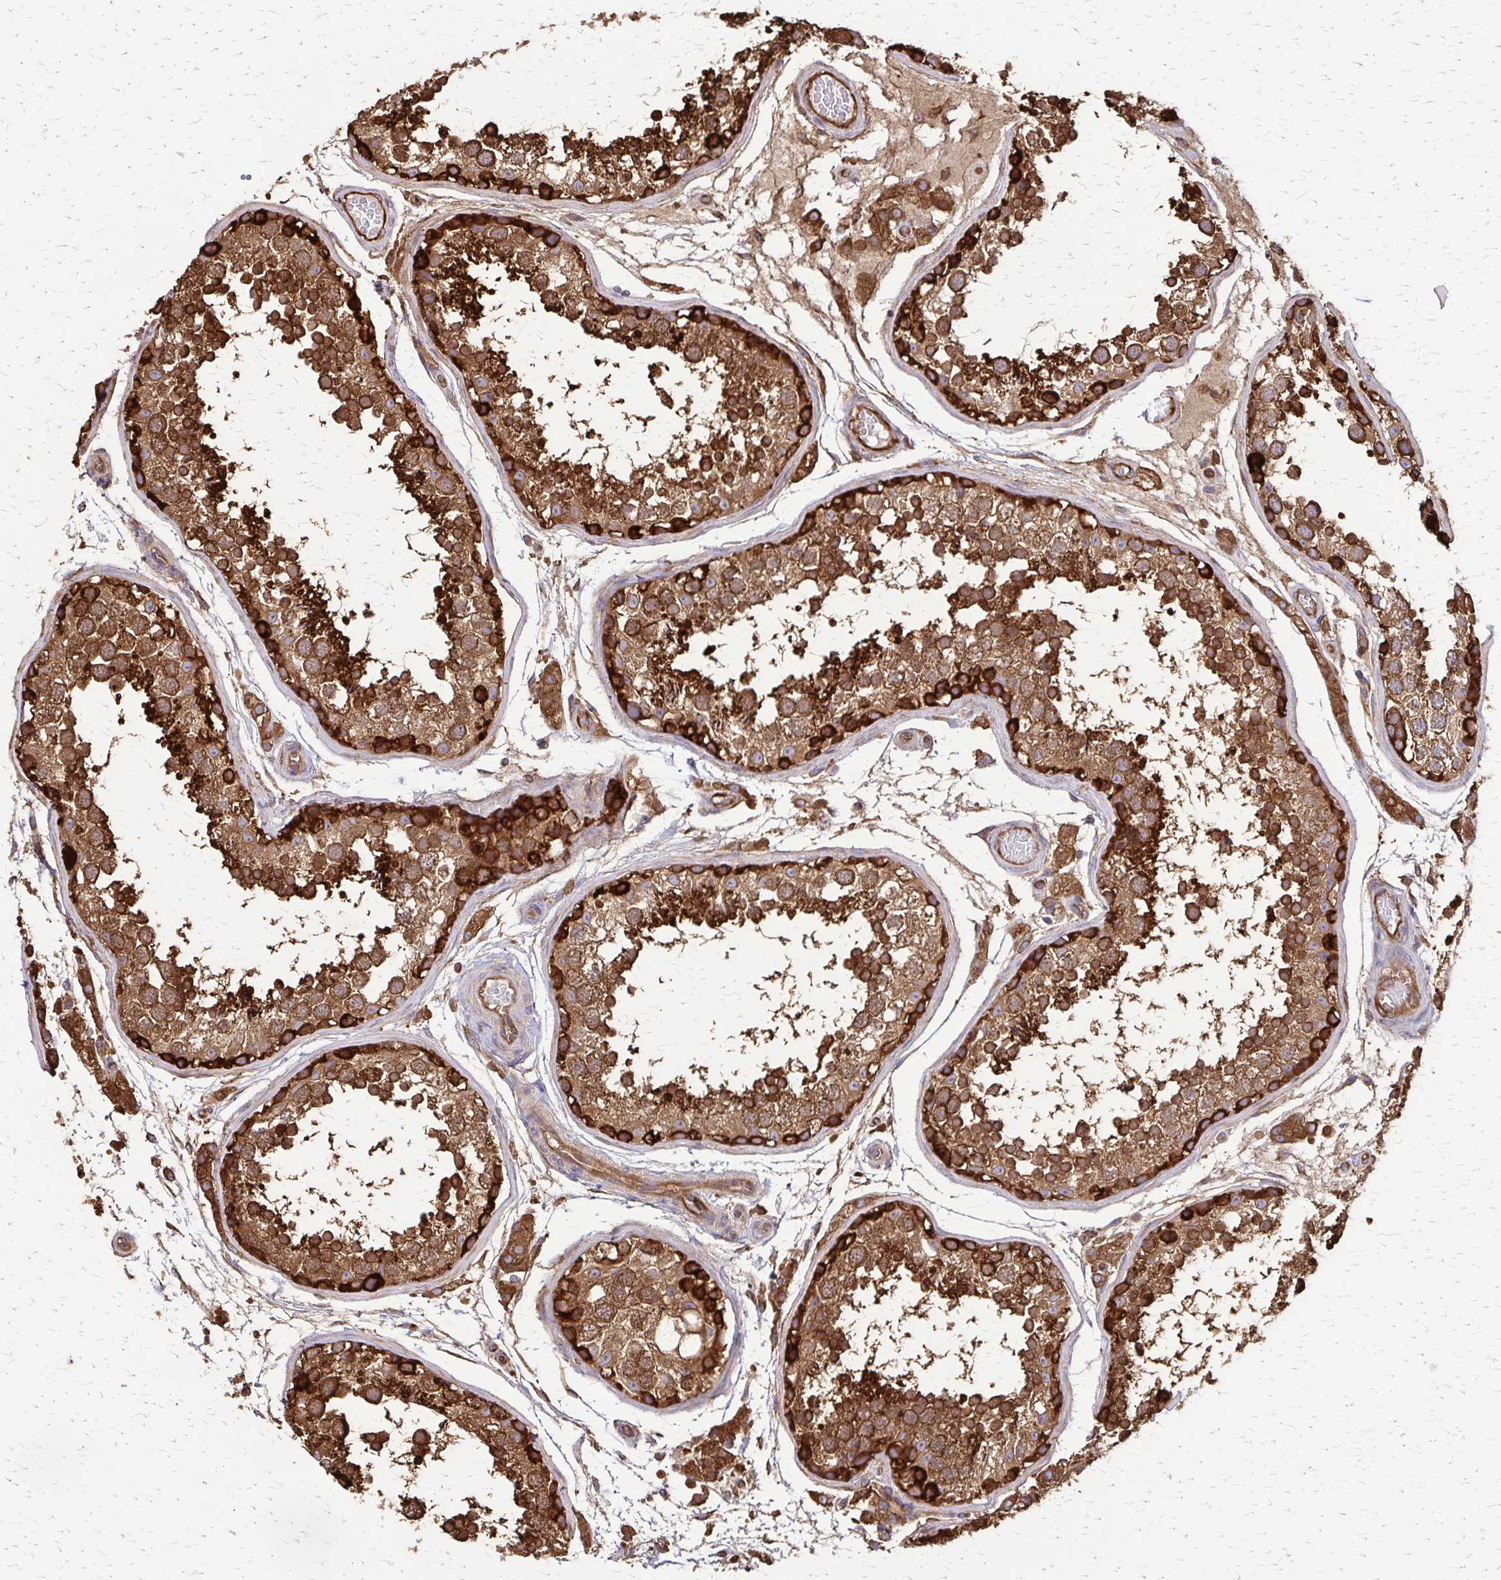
{"staining": {"intensity": "strong", "quantity": ">75%", "location": "cytoplasmic/membranous"}, "tissue": "testis", "cell_type": "Cells in seminiferous ducts", "image_type": "normal", "snomed": [{"axis": "morphology", "description": "Normal tissue, NOS"}, {"axis": "topography", "description": "Testis"}], "caption": "Immunohistochemical staining of benign human testis exhibits high levels of strong cytoplasmic/membranous positivity in approximately >75% of cells in seminiferous ducts.", "gene": "EEF2", "patient": {"sex": "male", "age": 29}}